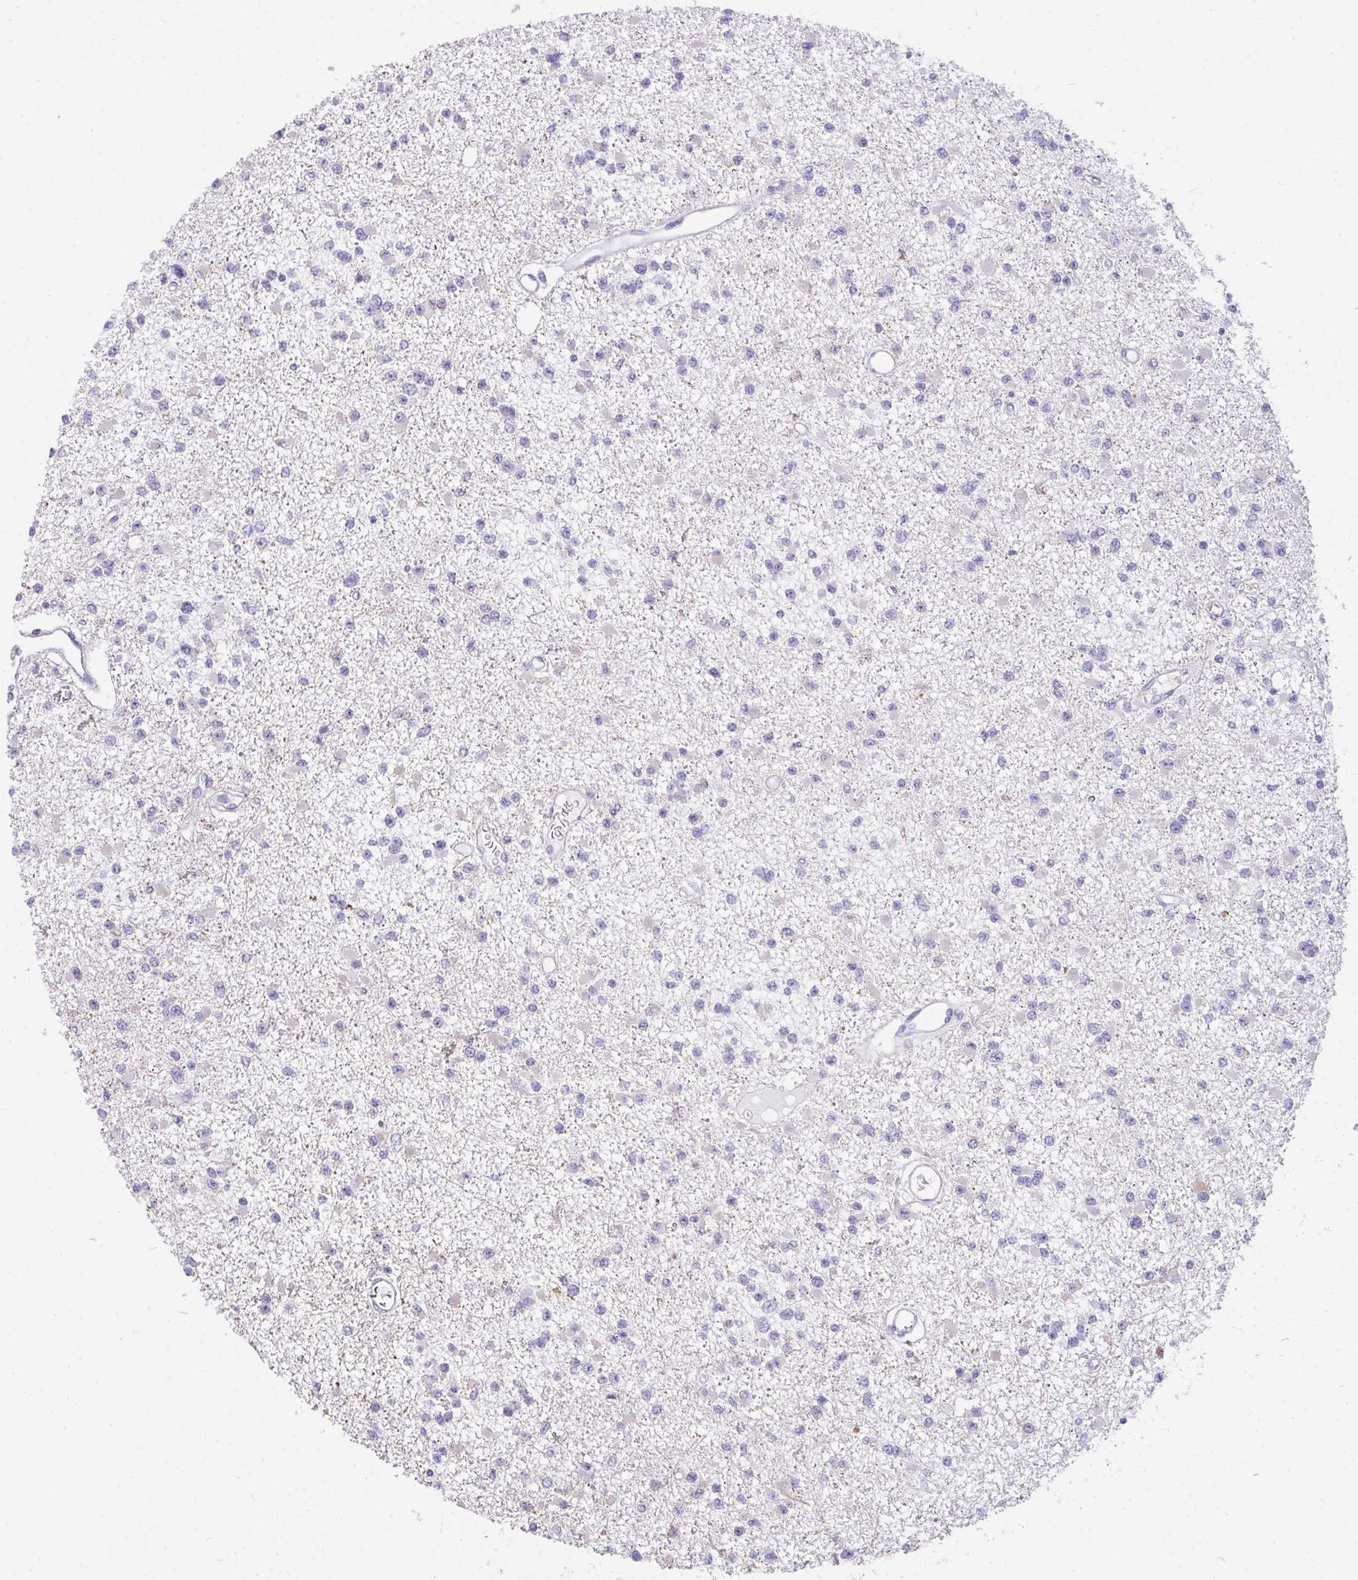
{"staining": {"intensity": "negative", "quantity": "none", "location": "none"}, "tissue": "glioma", "cell_type": "Tumor cells", "image_type": "cancer", "snomed": [{"axis": "morphology", "description": "Glioma, malignant, Low grade"}, {"axis": "topography", "description": "Brain"}], "caption": "There is no significant staining in tumor cells of malignant low-grade glioma. (Stains: DAB immunohistochemistry (IHC) with hematoxylin counter stain, Microscopy: brightfield microscopy at high magnification).", "gene": "SUZ12", "patient": {"sex": "female", "age": 22}}